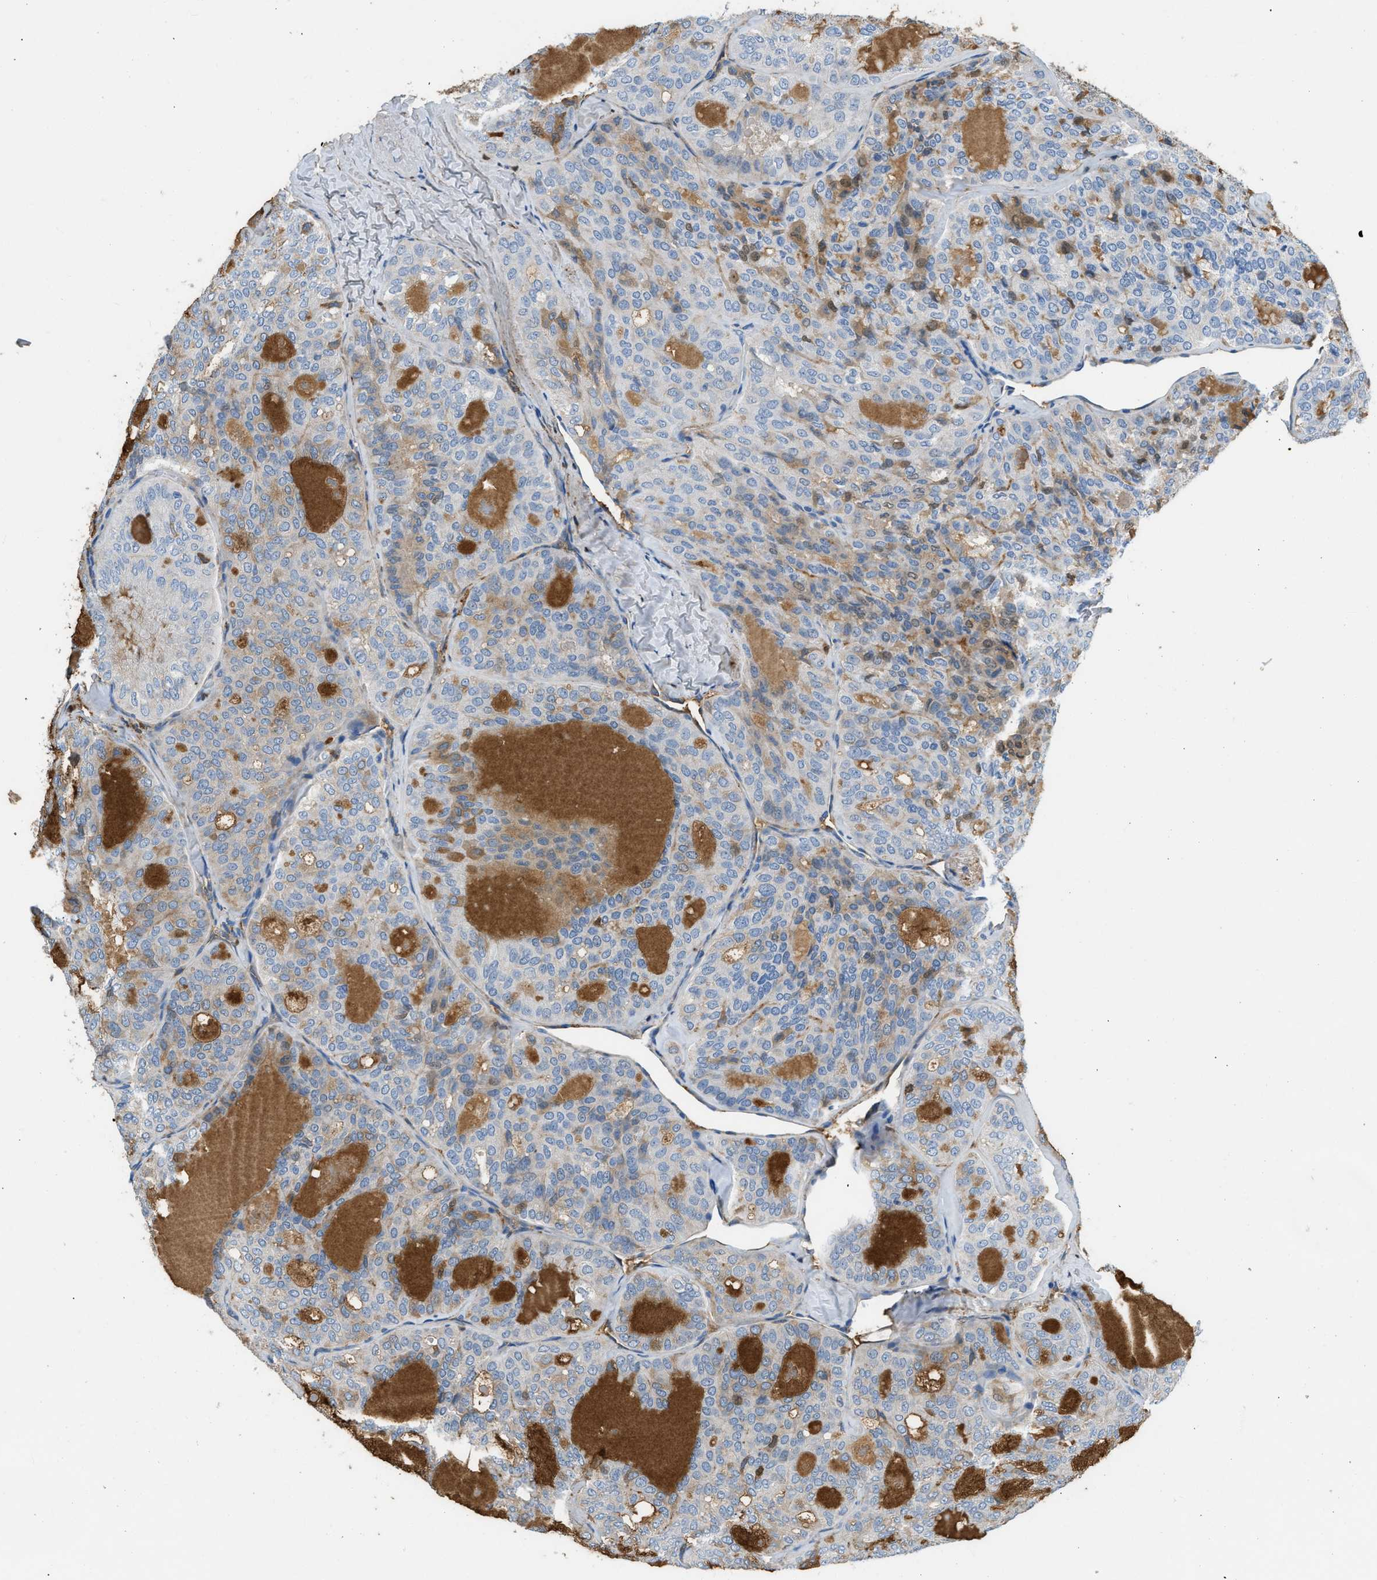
{"staining": {"intensity": "weak", "quantity": "<25%", "location": "cytoplasmic/membranous"}, "tissue": "thyroid cancer", "cell_type": "Tumor cells", "image_type": "cancer", "snomed": [{"axis": "morphology", "description": "Follicular adenoma carcinoma, NOS"}, {"axis": "topography", "description": "Thyroid gland"}], "caption": "Image shows no significant protein staining in tumor cells of thyroid cancer (follicular adenoma carcinoma). The staining was performed using DAB to visualize the protein expression in brown, while the nuclei were stained in blue with hematoxylin (Magnification: 20x).", "gene": "STC1", "patient": {"sex": "male", "age": 75}}